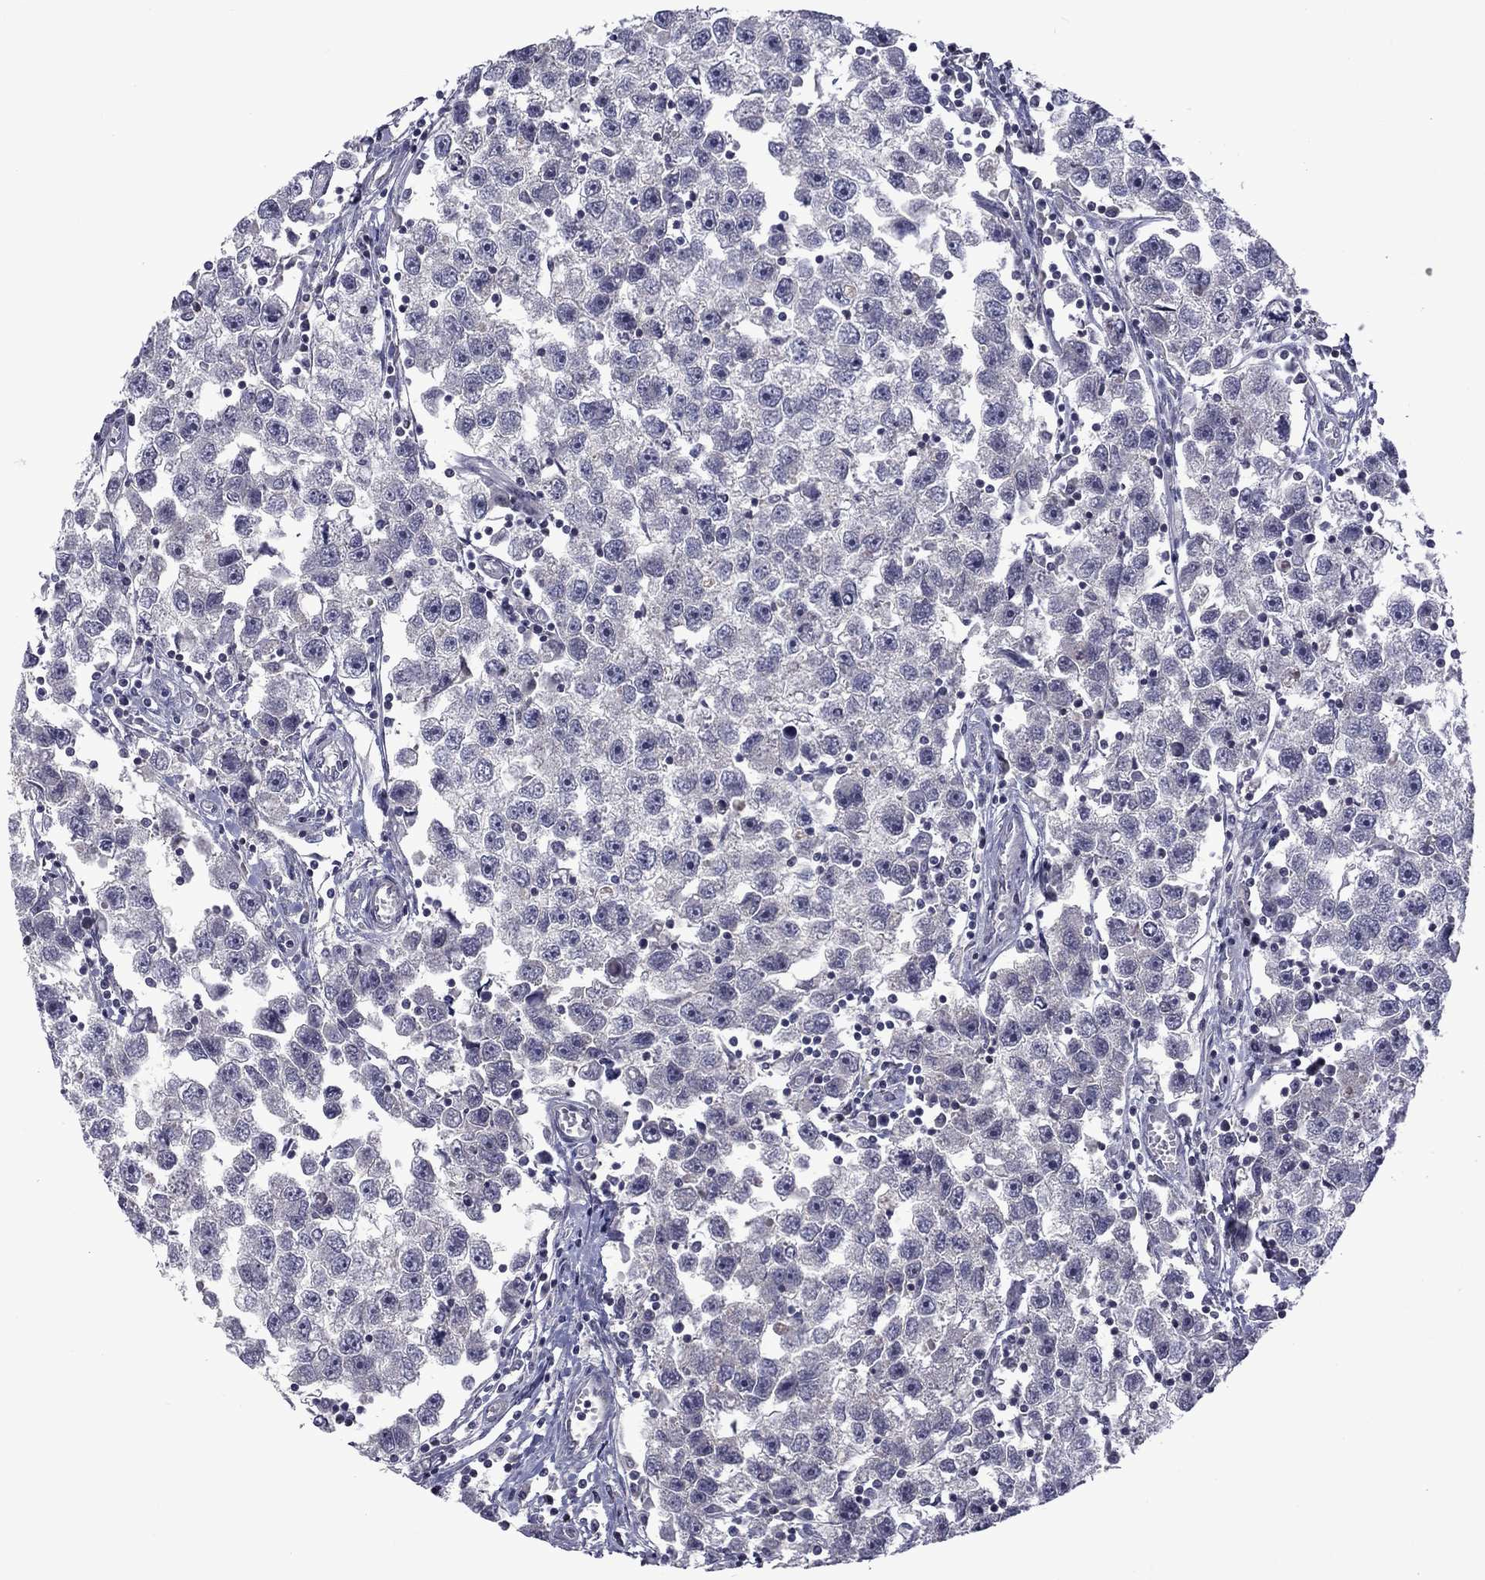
{"staining": {"intensity": "negative", "quantity": "none", "location": "none"}, "tissue": "testis cancer", "cell_type": "Tumor cells", "image_type": "cancer", "snomed": [{"axis": "morphology", "description": "Seminoma, NOS"}, {"axis": "topography", "description": "Testis"}], "caption": "A micrograph of testis seminoma stained for a protein demonstrates no brown staining in tumor cells. (DAB IHC with hematoxylin counter stain).", "gene": "SNTA1", "patient": {"sex": "male", "age": 30}}